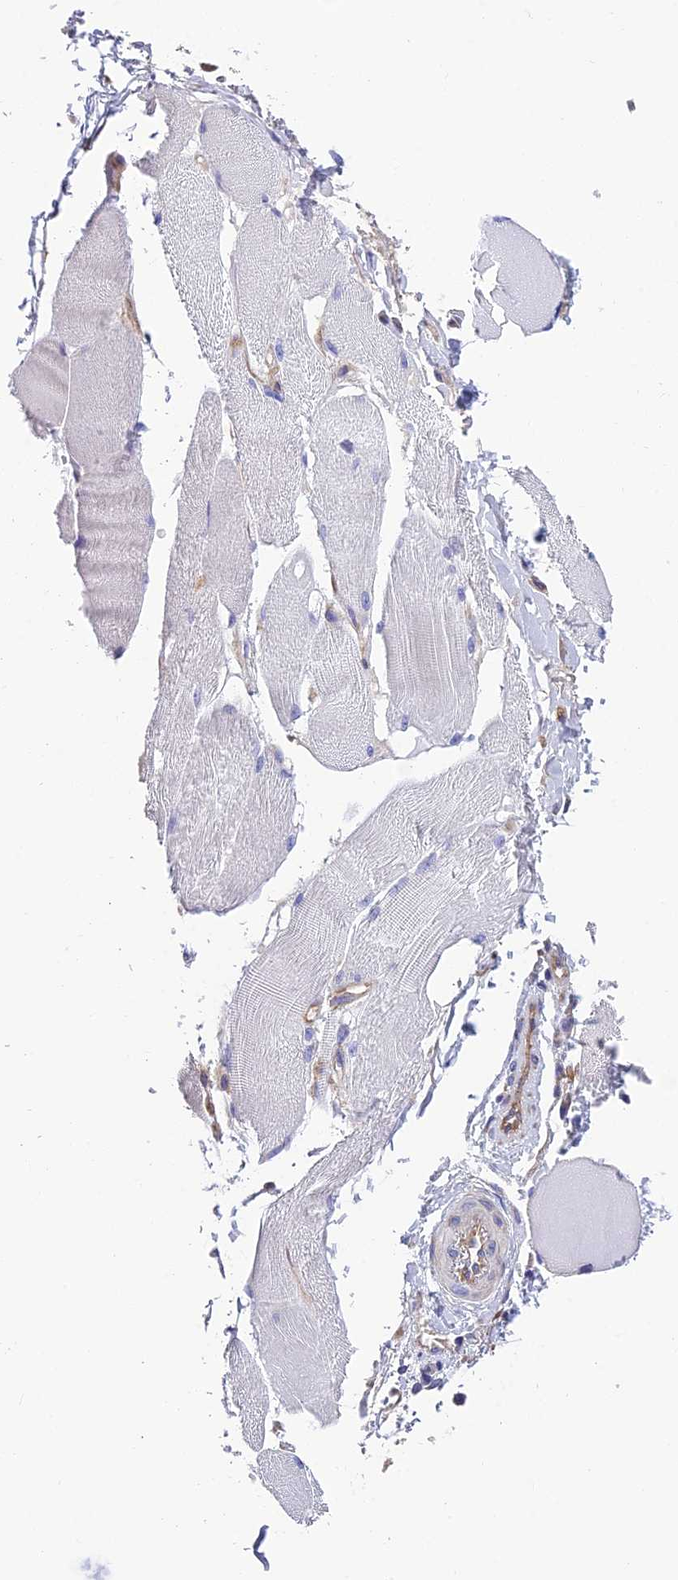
{"staining": {"intensity": "negative", "quantity": "none", "location": "none"}, "tissue": "skeletal muscle", "cell_type": "Myocytes", "image_type": "normal", "snomed": [{"axis": "morphology", "description": "Normal tissue, NOS"}, {"axis": "topography", "description": "Skin"}, {"axis": "topography", "description": "Skeletal muscle"}], "caption": "High power microscopy photomicrograph of an IHC image of unremarkable skeletal muscle, revealing no significant expression in myocytes.", "gene": "MACIR", "patient": {"sex": "male", "age": 83}}